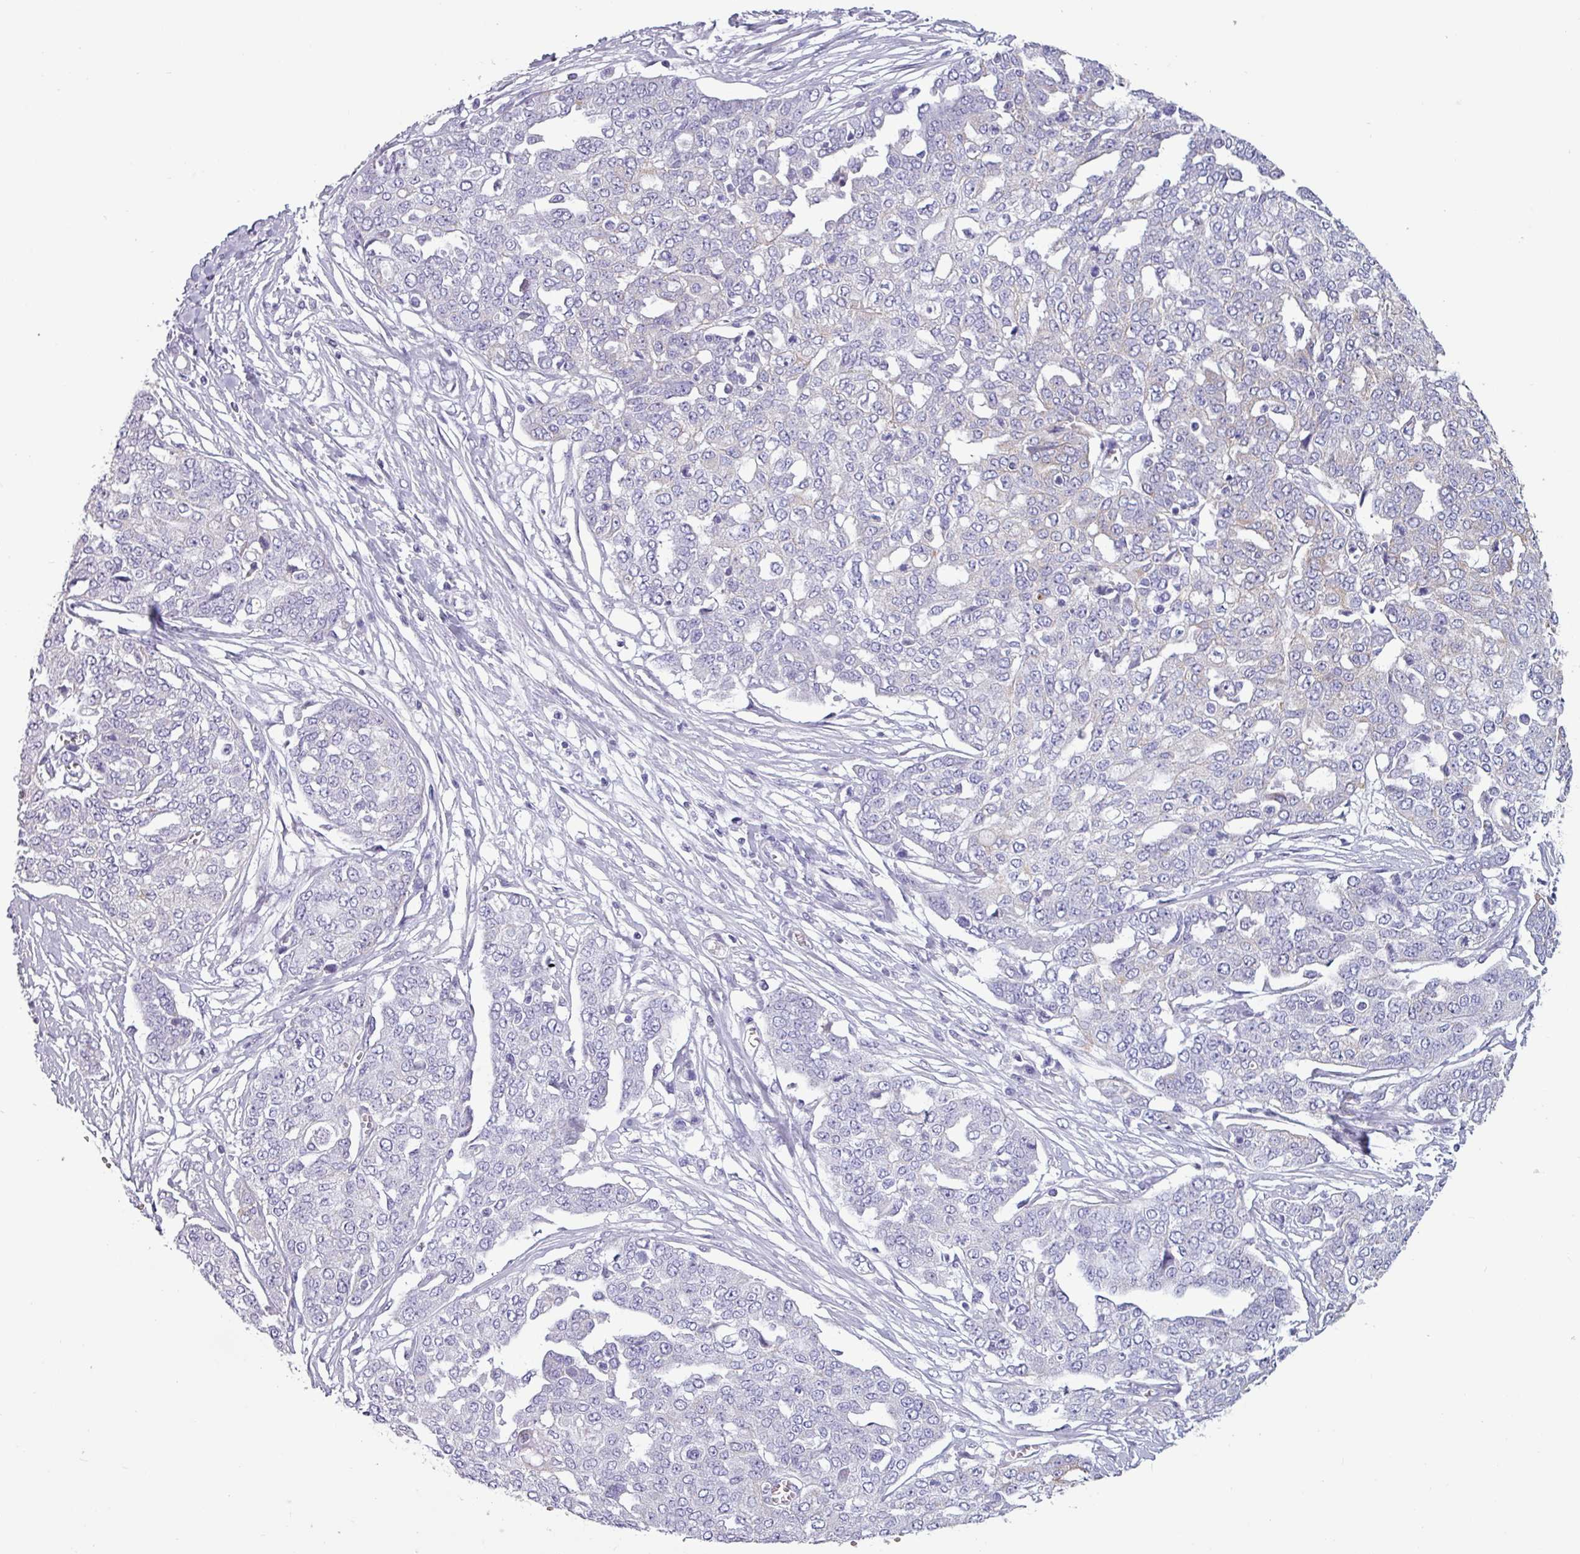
{"staining": {"intensity": "negative", "quantity": "none", "location": "none"}, "tissue": "ovarian cancer", "cell_type": "Tumor cells", "image_type": "cancer", "snomed": [{"axis": "morphology", "description": "Cystadenocarcinoma, serous, NOS"}, {"axis": "topography", "description": "Soft tissue"}, {"axis": "topography", "description": "Ovary"}], "caption": "Human serous cystadenocarcinoma (ovarian) stained for a protein using IHC demonstrates no expression in tumor cells.", "gene": "CAMK1", "patient": {"sex": "female", "age": 57}}